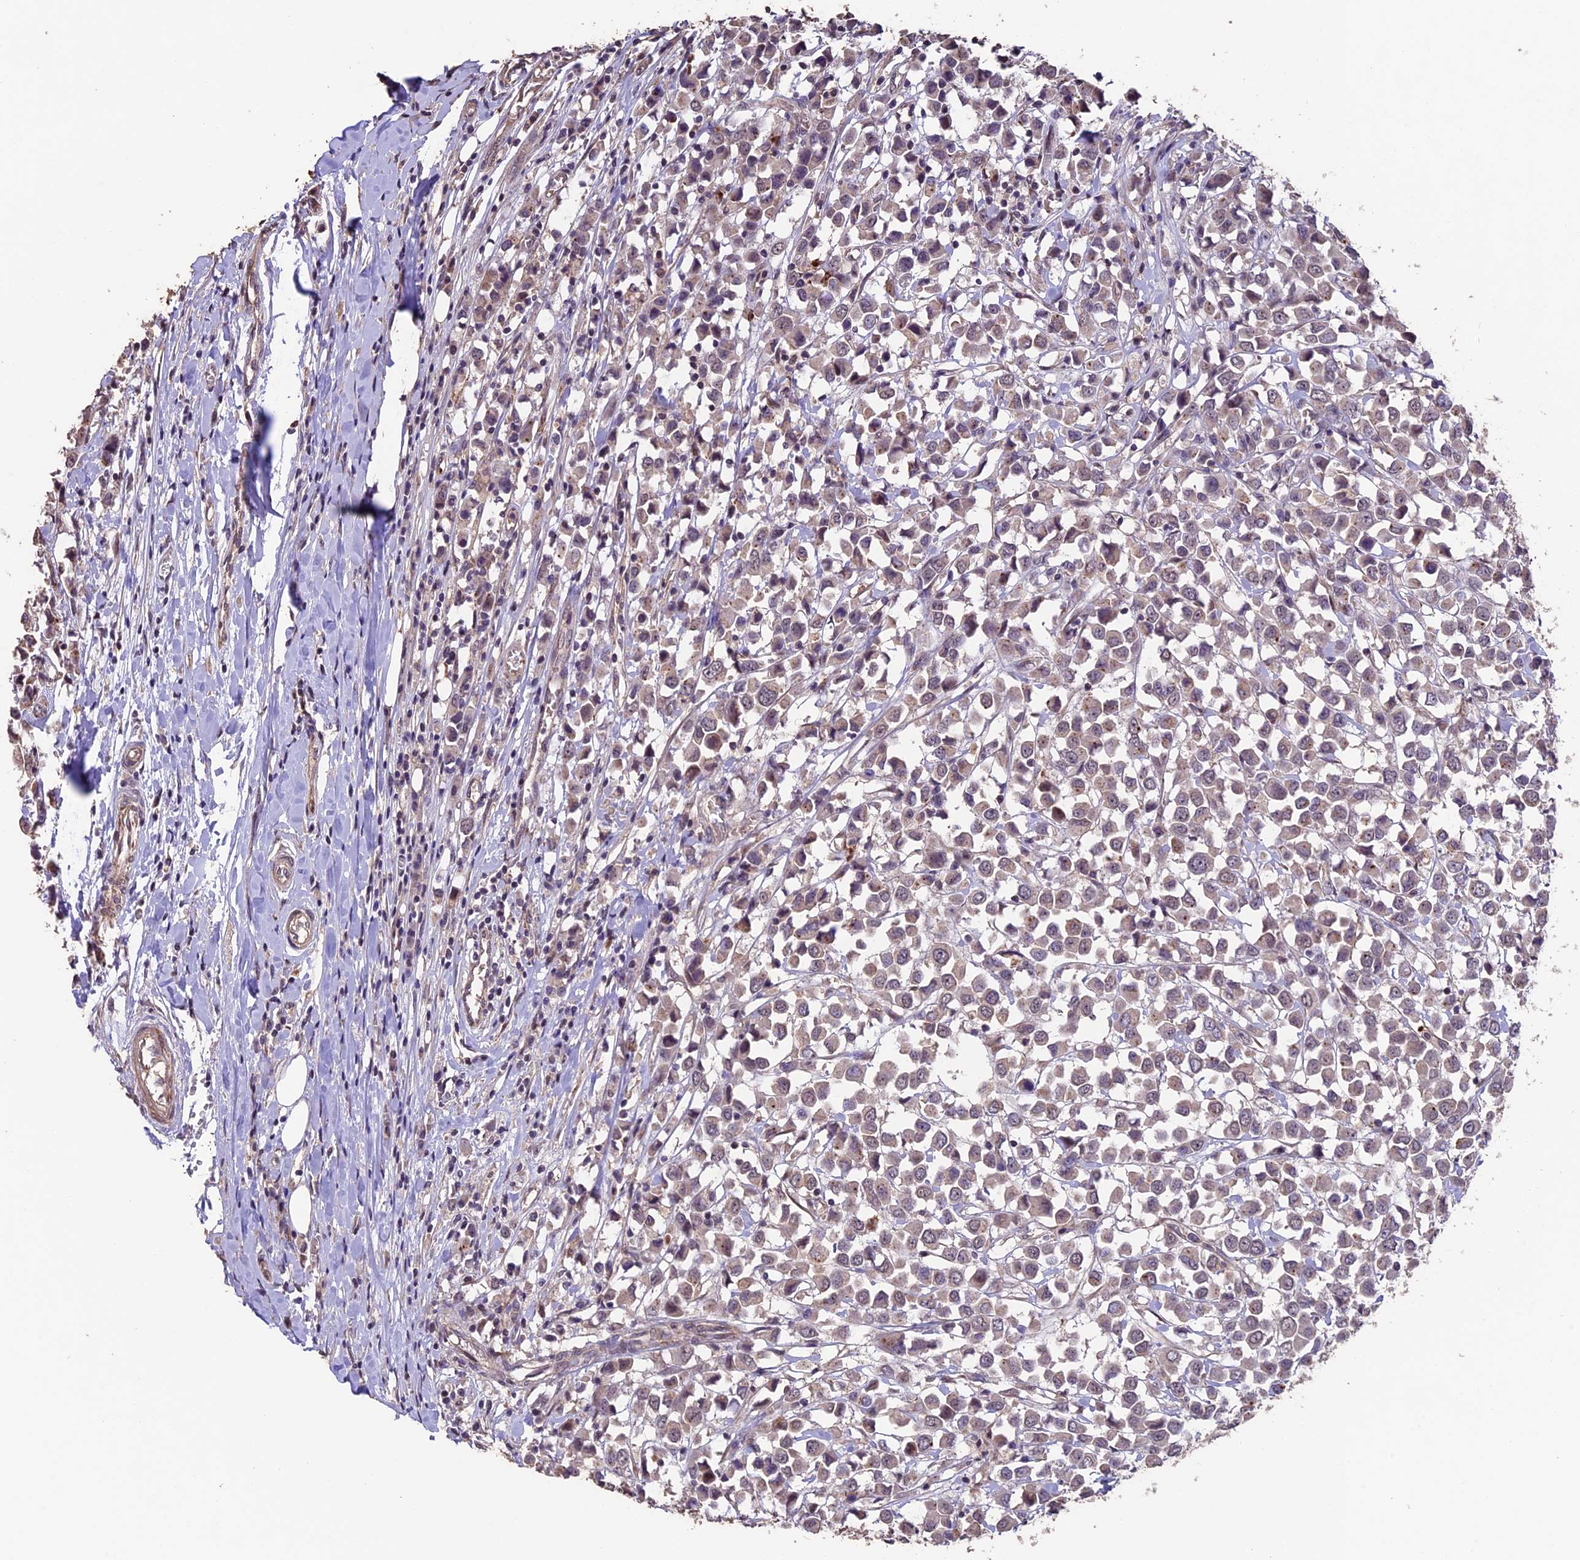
{"staining": {"intensity": "weak", "quantity": ">75%", "location": "cytoplasmic/membranous"}, "tissue": "breast cancer", "cell_type": "Tumor cells", "image_type": "cancer", "snomed": [{"axis": "morphology", "description": "Duct carcinoma"}, {"axis": "topography", "description": "Breast"}], "caption": "Immunohistochemistry (IHC) of human breast cancer reveals low levels of weak cytoplasmic/membranous expression in about >75% of tumor cells.", "gene": "GNB5", "patient": {"sex": "female", "age": 61}}